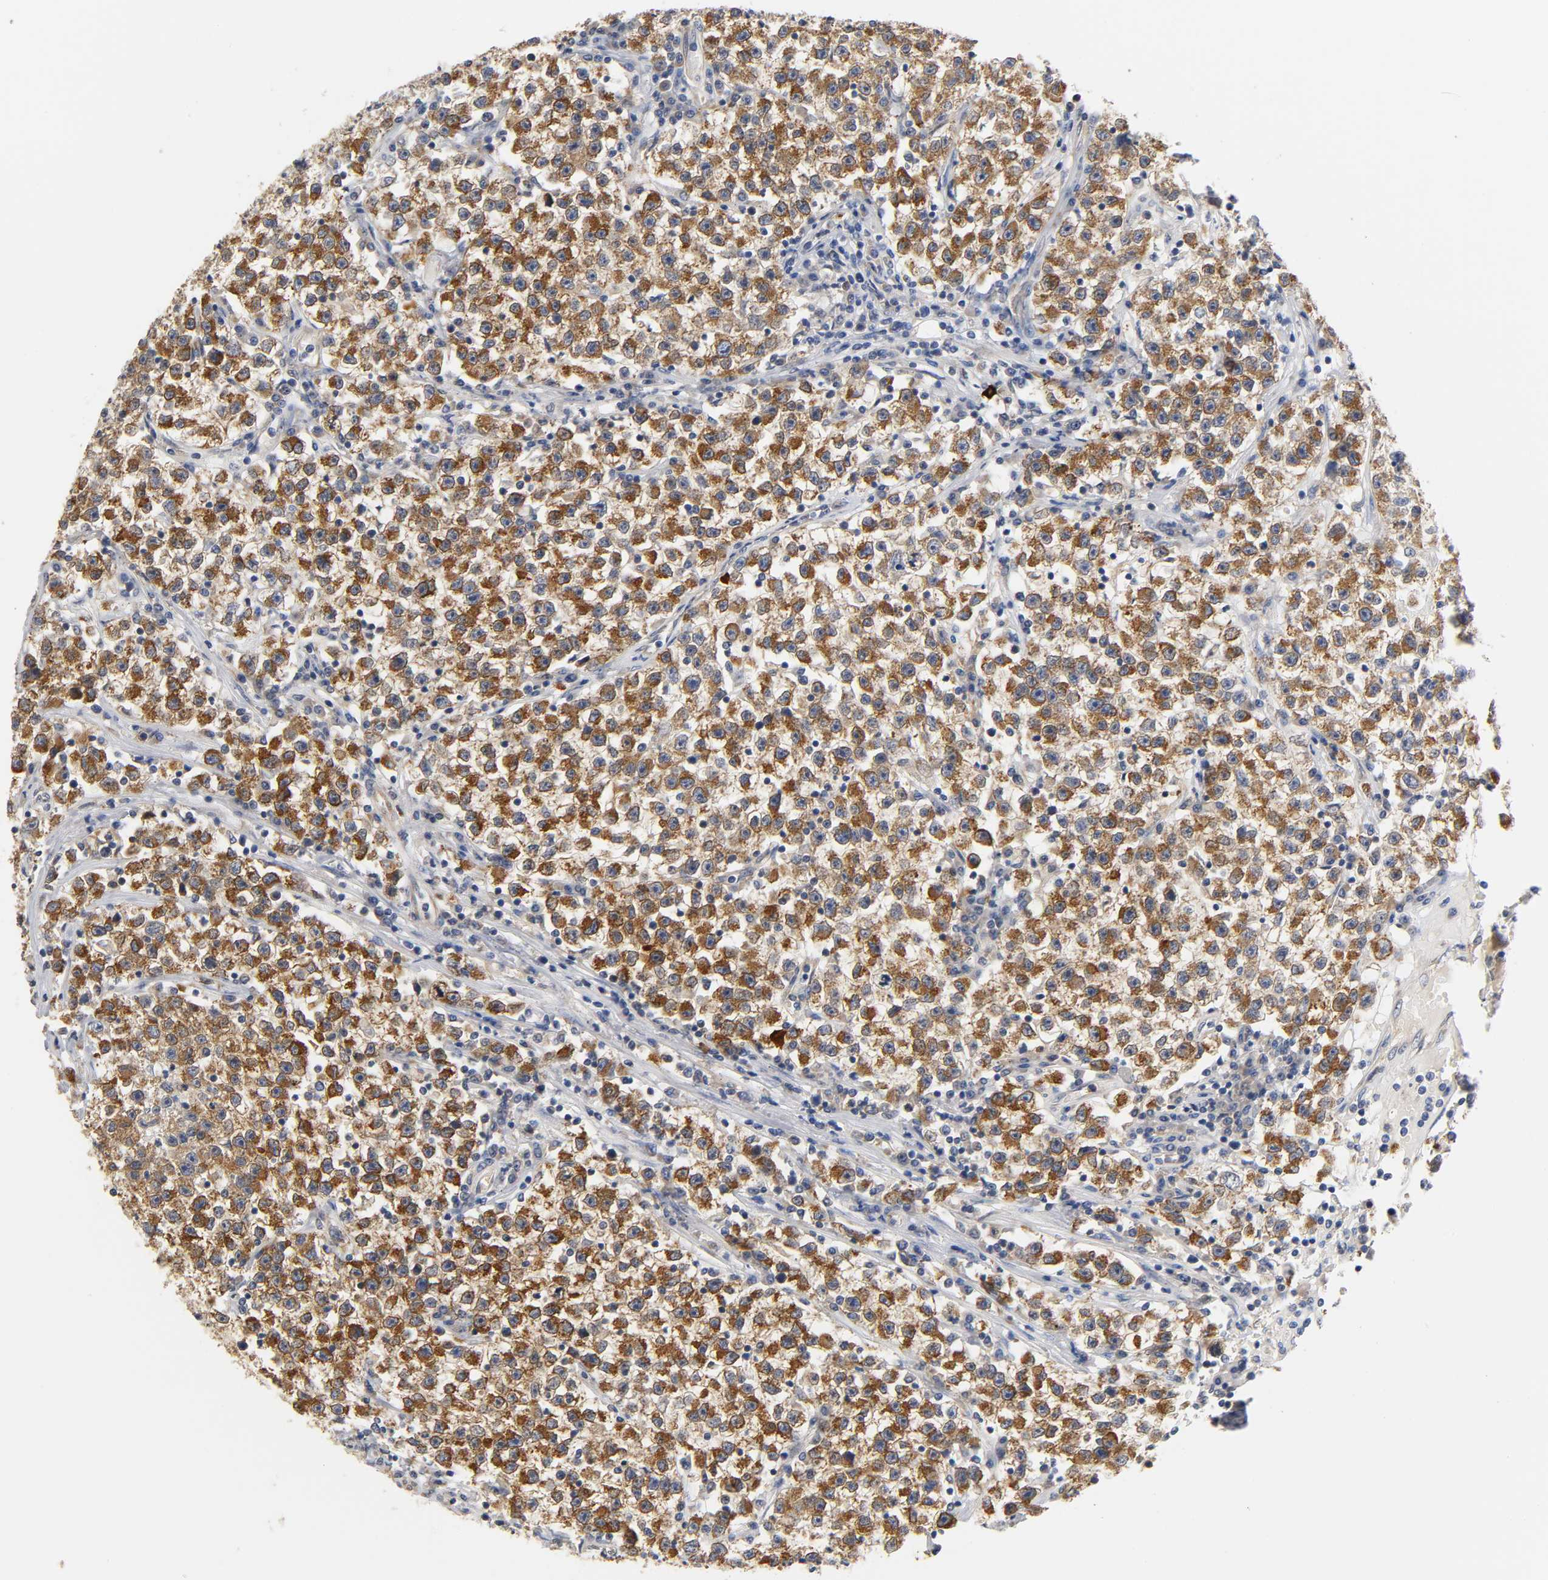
{"staining": {"intensity": "strong", "quantity": ">75%", "location": "cytoplasmic/membranous"}, "tissue": "testis cancer", "cell_type": "Tumor cells", "image_type": "cancer", "snomed": [{"axis": "morphology", "description": "Seminoma, NOS"}, {"axis": "topography", "description": "Testis"}], "caption": "Immunohistochemical staining of testis seminoma reveals strong cytoplasmic/membranous protein positivity in about >75% of tumor cells.", "gene": "FYN", "patient": {"sex": "male", "age": 22}}